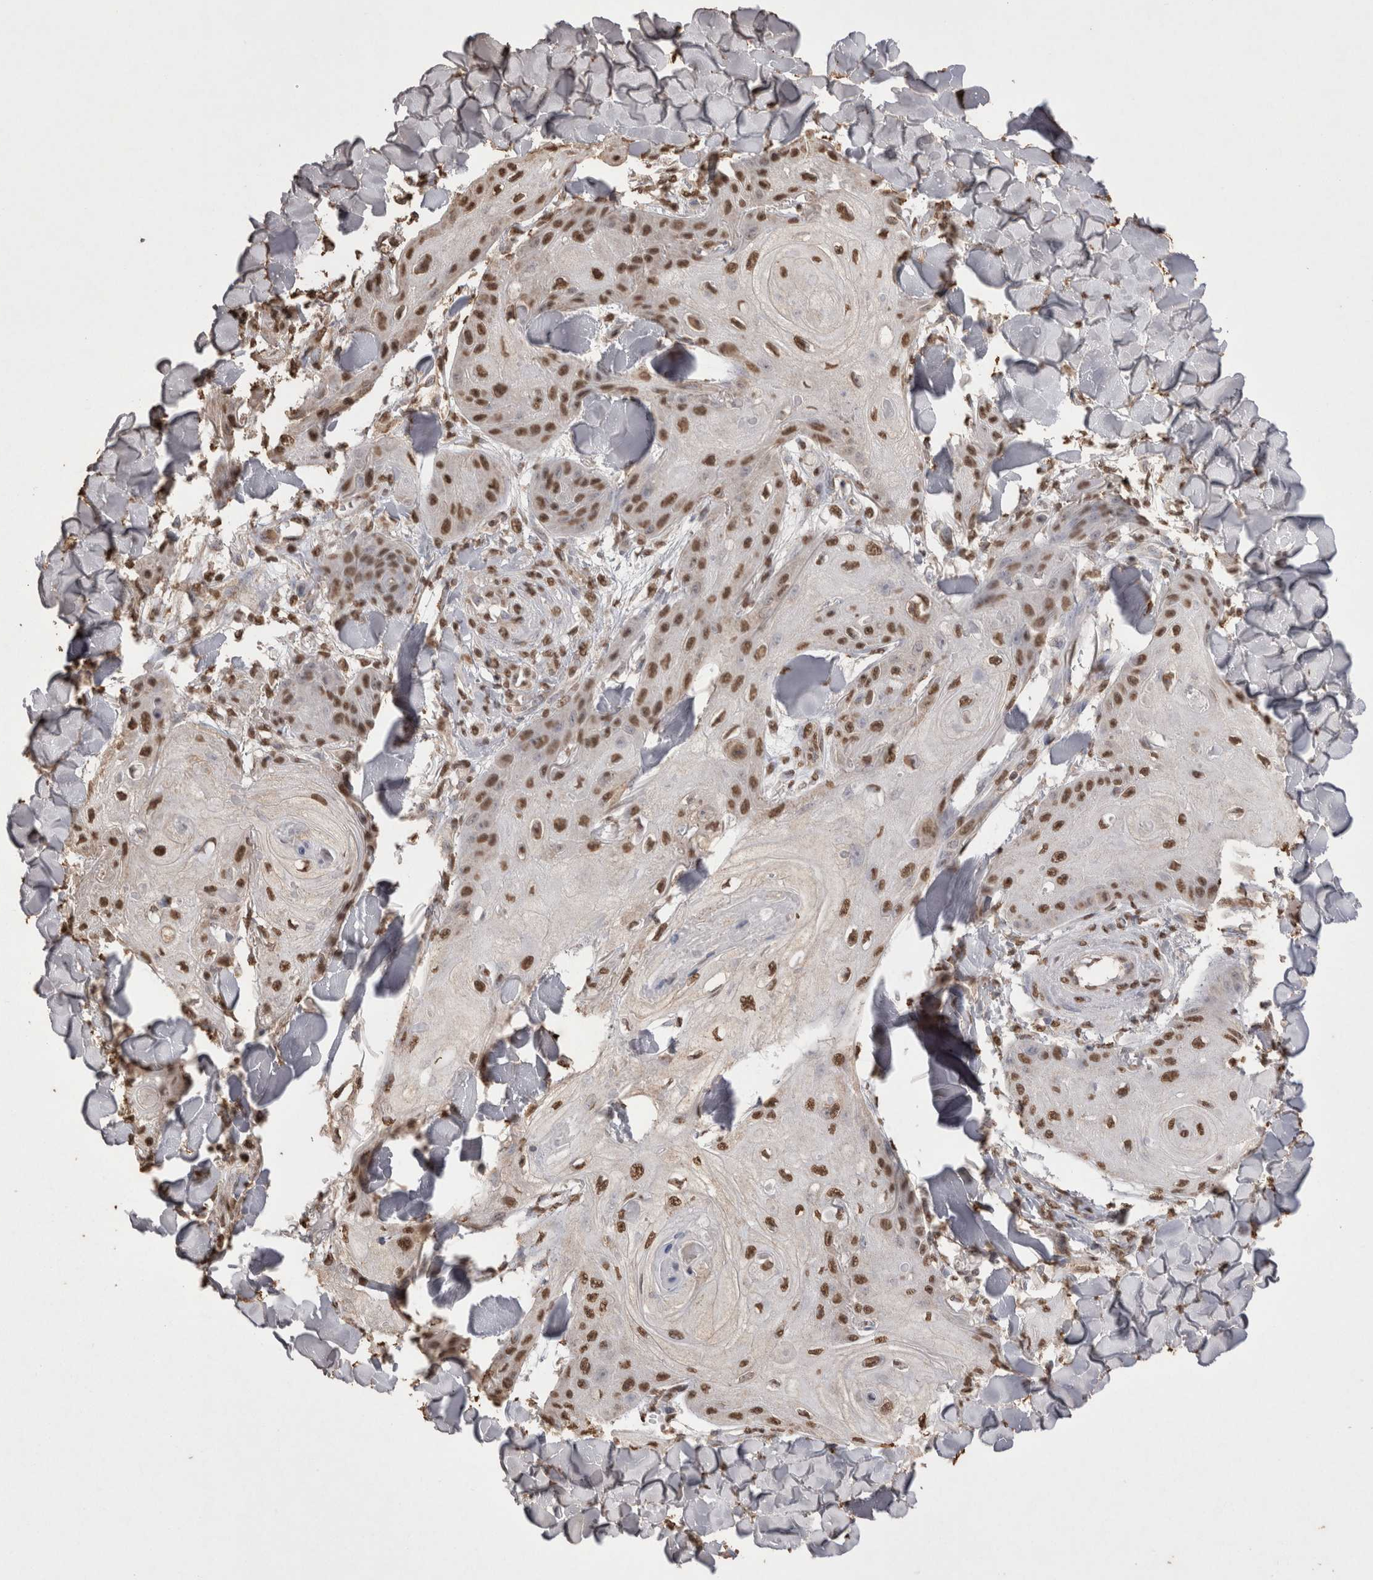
{"staining": {"intensity": "moderate", "quantity": ">75%", "location": "nuclear"}, "tissue": "skin cancer", "cell_type": "Tumor cells", "image_type": "cancer", "snomed": [{"axis": "morphology", "description": "Squamous cell carcinoma, NOS"}, {"axis": "topography", "description": "Skin"}], "caption": "The image demonstrates immunohistochemical staining of skin squamous cell carcinoma. There is moderate nuclear expression is appreciated in approximately >75% of tumor cells. (brown staining indicates protein expression, while blue staining denotes nuclei).", "gene": "POU5F1", "patient": {"sex": "male", "age": 74}}